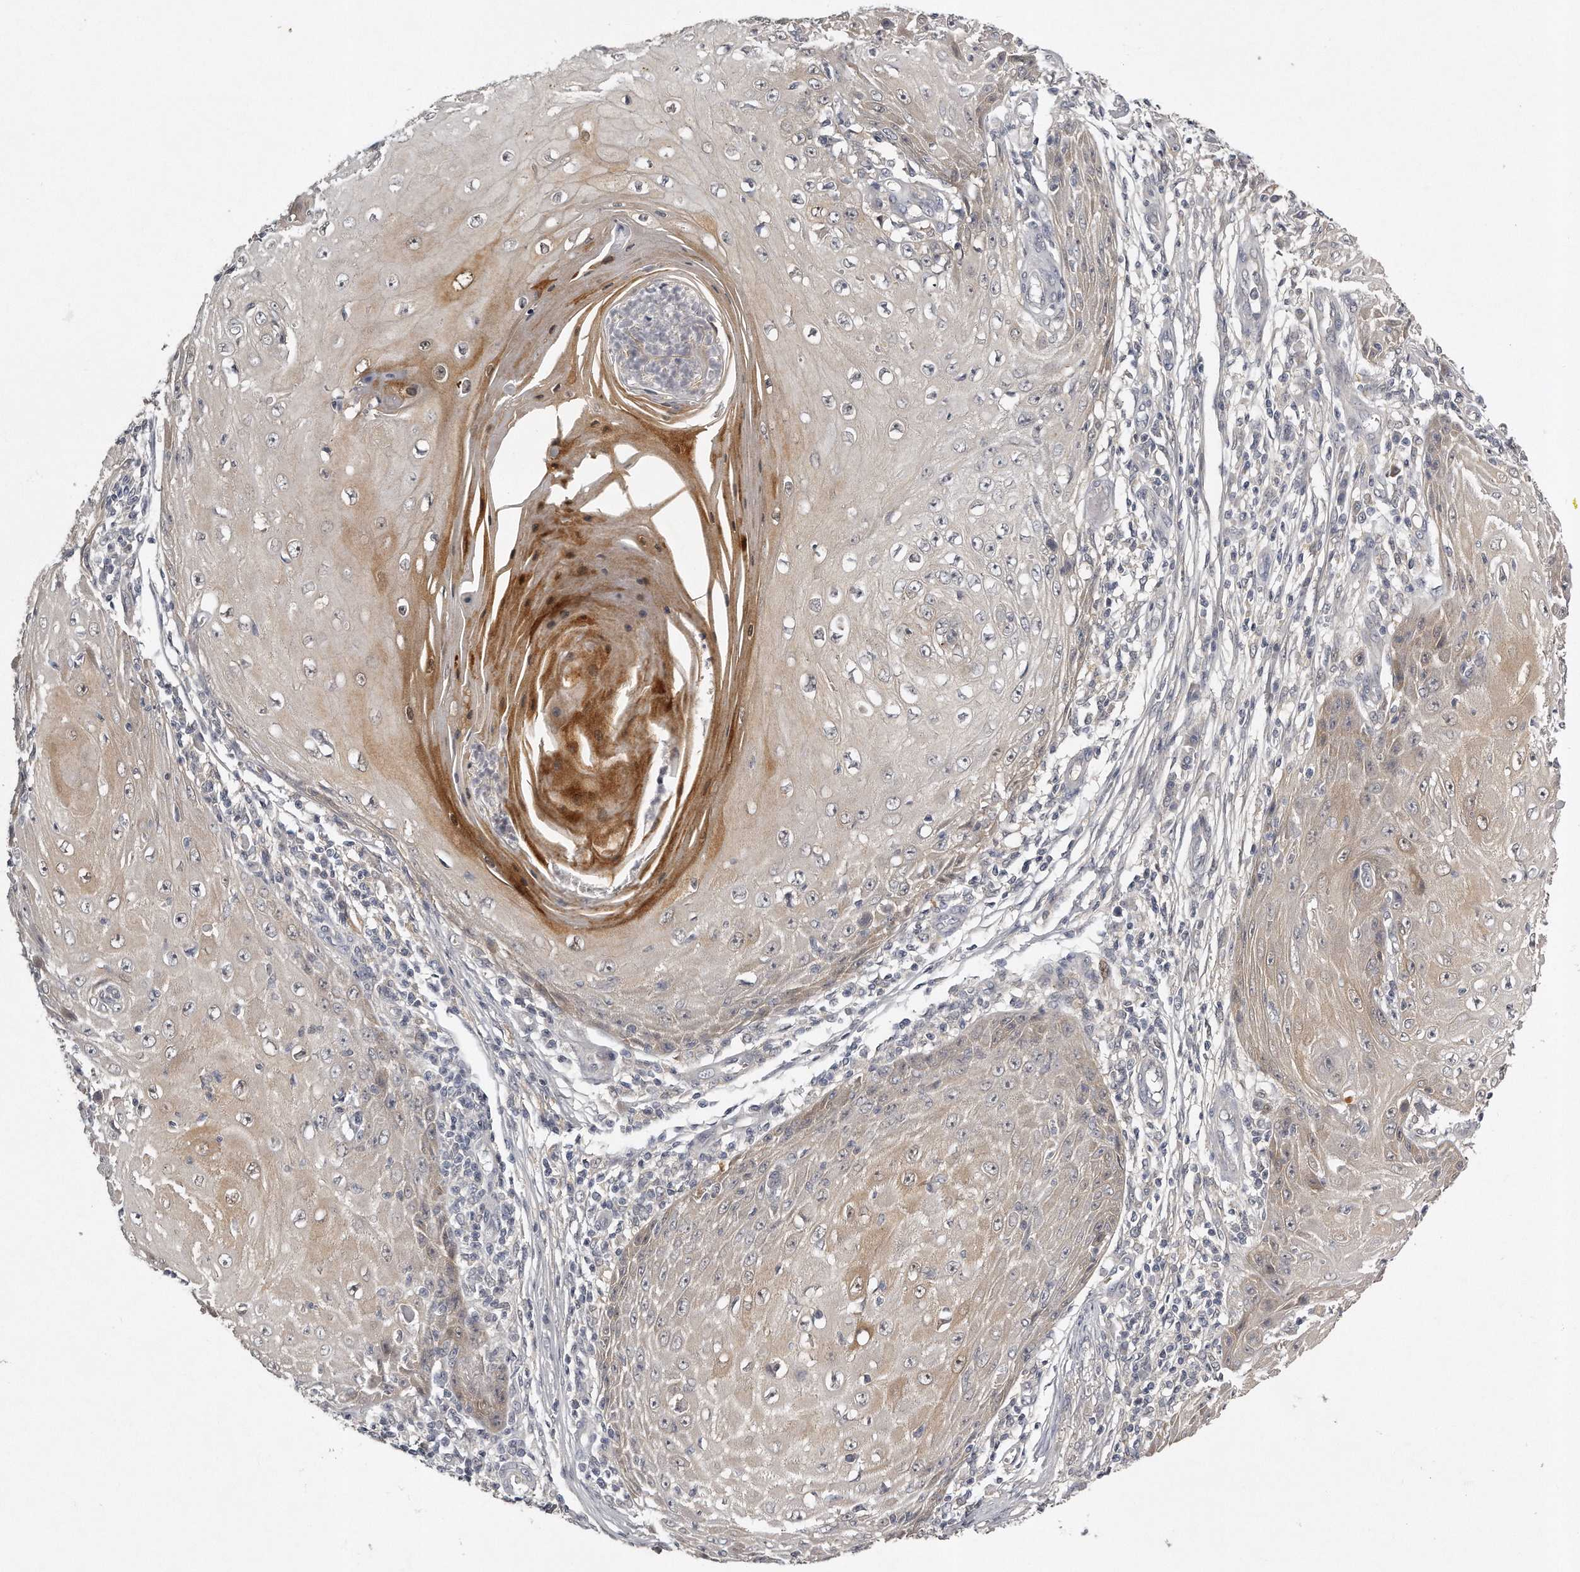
{"staining": {"intensity": "weak", "quantity": "25%-75%", "location": "cytoplasmic/membranous"}, "tissue": "skin cancer", "cell_type": "Tumor cells", "image_type": "cancer", "snomed": [{"axis": "morphology", "description": "Squamous cell carcinoma, NOS"}, {"axis": "topography", "description": "Skin"}], "caption": "The image shows immunohistochemical staining of skin cancer (squamous cell carcinoma). There is weak cytoplasmic/membranous expression is present in approximately 25%-75% of tumor cells.", "gene": "GGCT", "patient": {"sex": "female", "age": 73}}